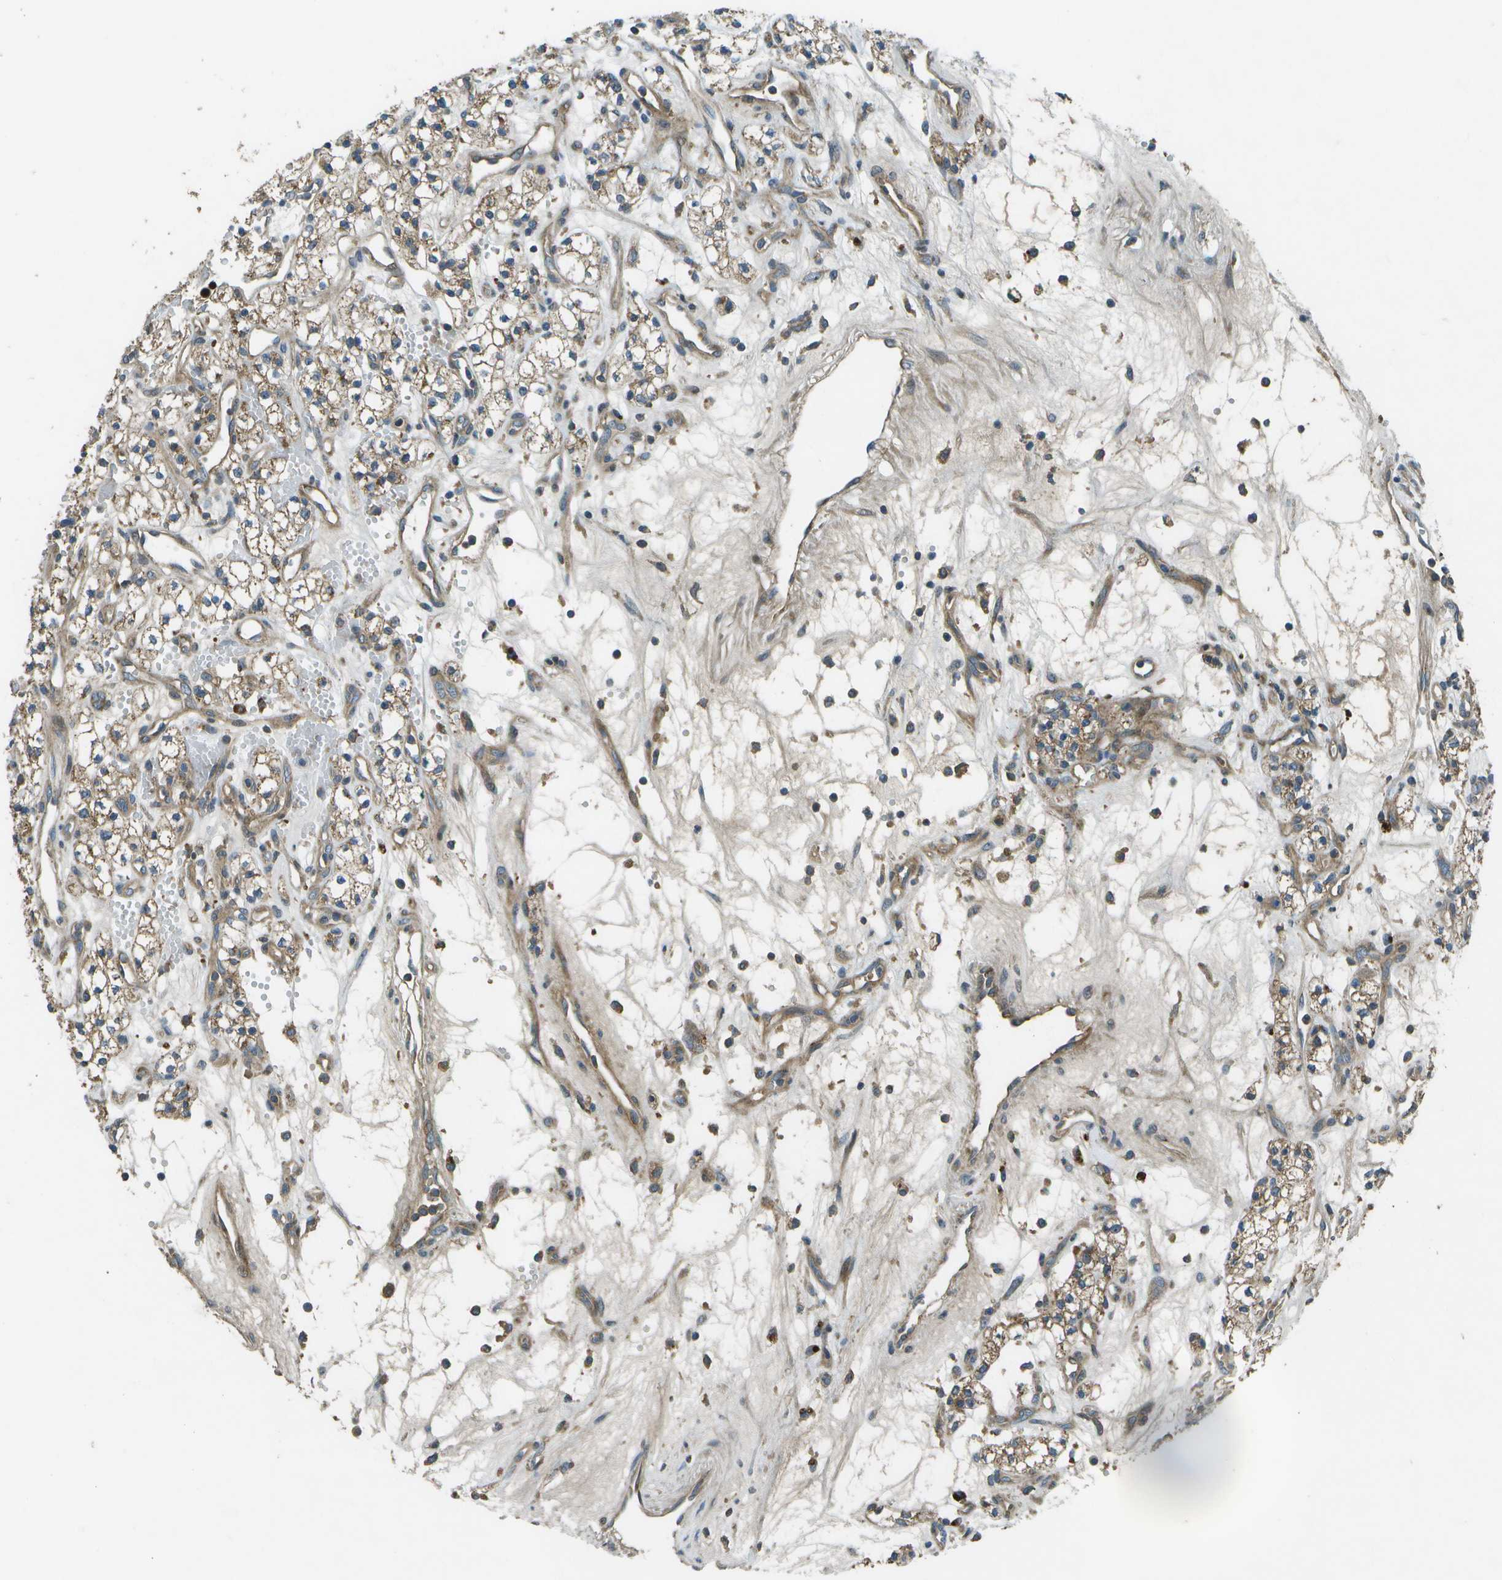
{"staining": {"intensity": "moderate", "quantity": ">75%", "location": "cytoplasmic/membranous"}, "tissue": "renal cancer", "cell_type": "Tumor cells", "image_type": "cancer", "snomed": [{"axis": "morphology", "description": "Adenocarcinoma, NOS"}, {"axis": "topography", "description": "Kidney"}], "caption": "High-magnification brightfield microscopy of renal adenocarcinoma stained with DAB (brown) and counterstained with hematoxylin (blue). tumor cells exhibit moderate cytoplasmic/membranous positivity is present in approximately>75% of cells. (DAB = brown stain, brightfield microscopy at high magnification).", "gene": "PXYLP1", "patient": {"sex": "male", "age": 59}}